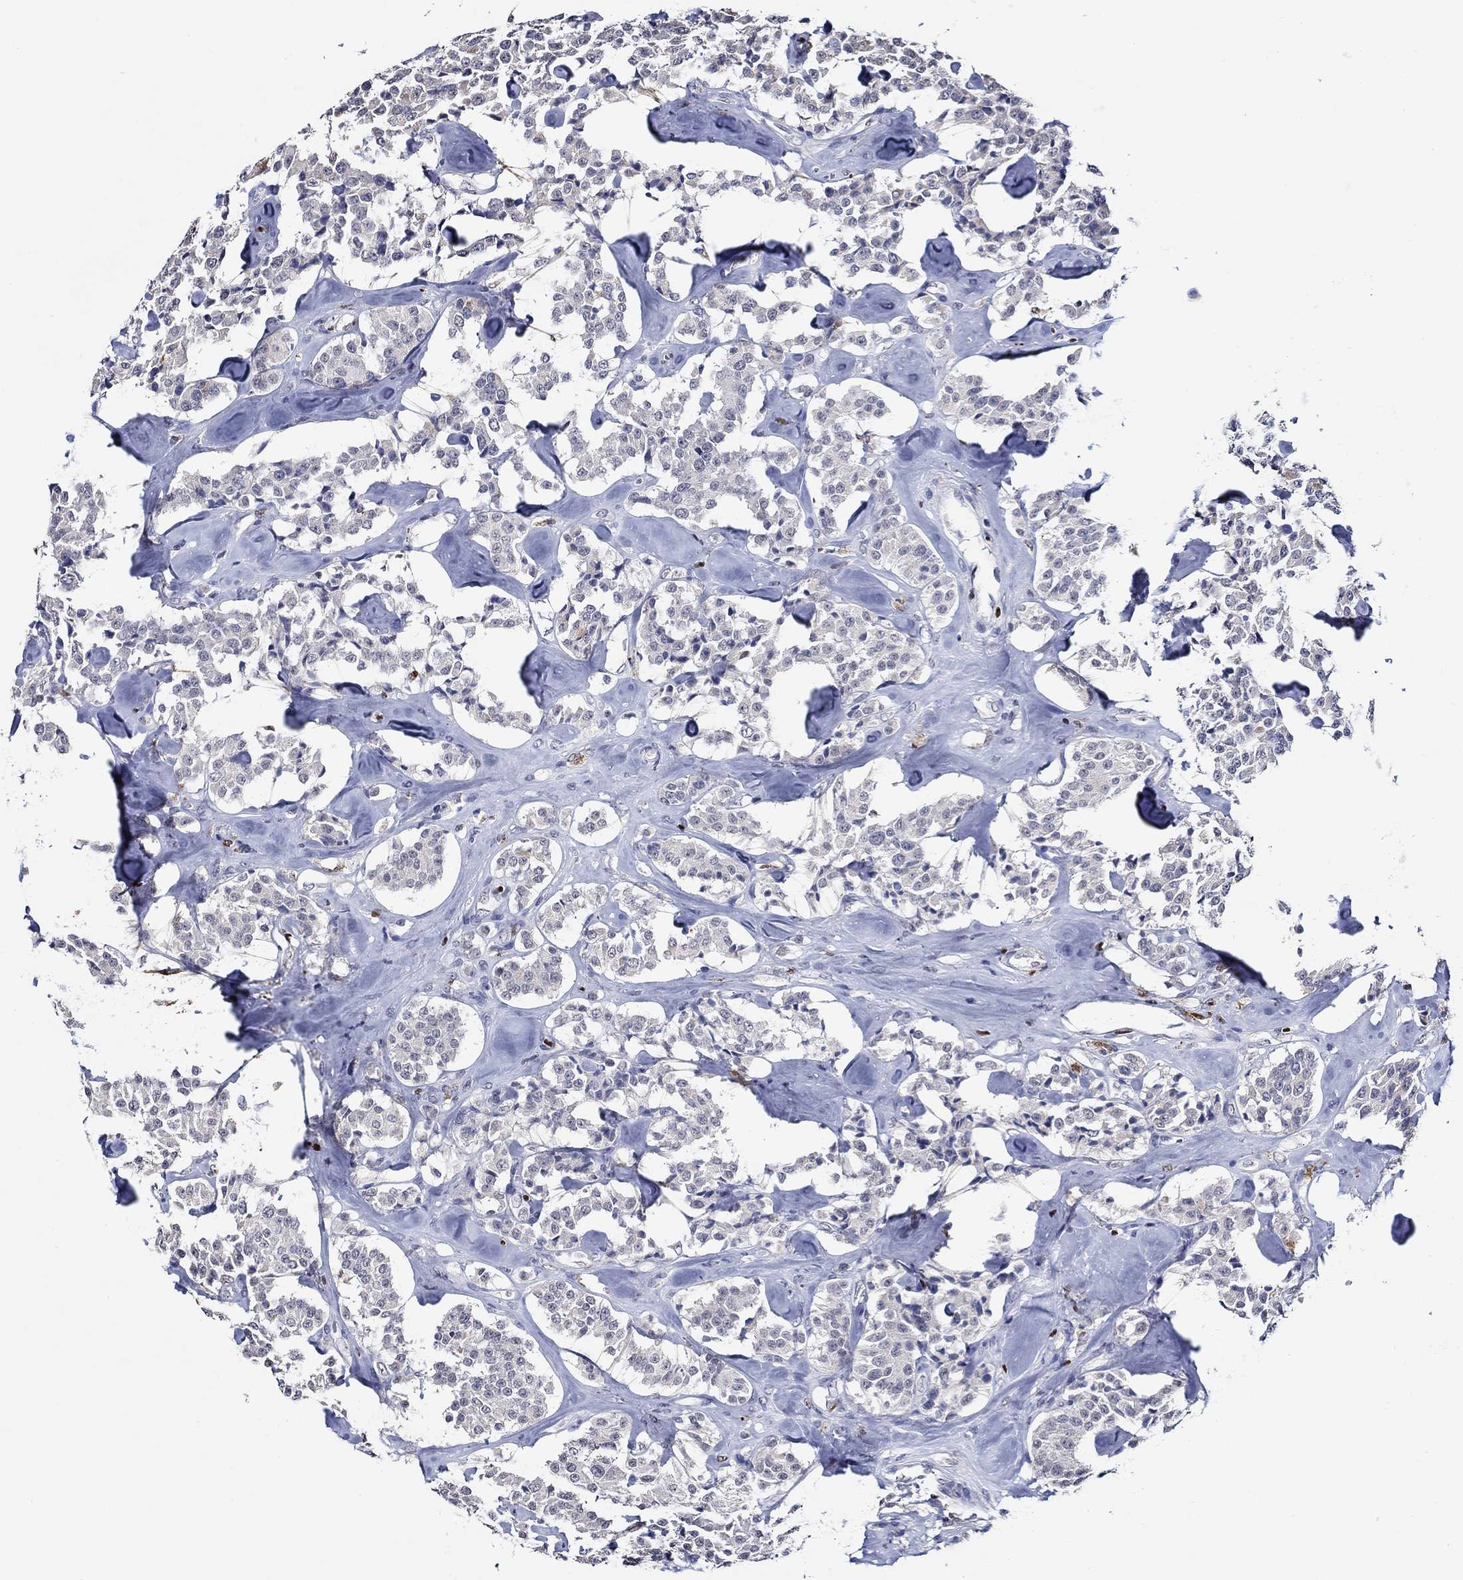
{"staining": {"intensity": "negative", "quantity": "none", "location": "none"}, "tissue": "carcinoid", "cell_type": "Tumor cells", "image_type": "cancer", "snomed": [{"axis": "morphology", "description": "Carcinoid, malignant, NOS"}, {"axis": "topography", "description": "Pancreas"}], "caption": "Micrograph shows no significant protein expression in tumor cells of malignant carcinoid.", "gene": "GATA2", "patient": {"sex": "male", "age": 41}}